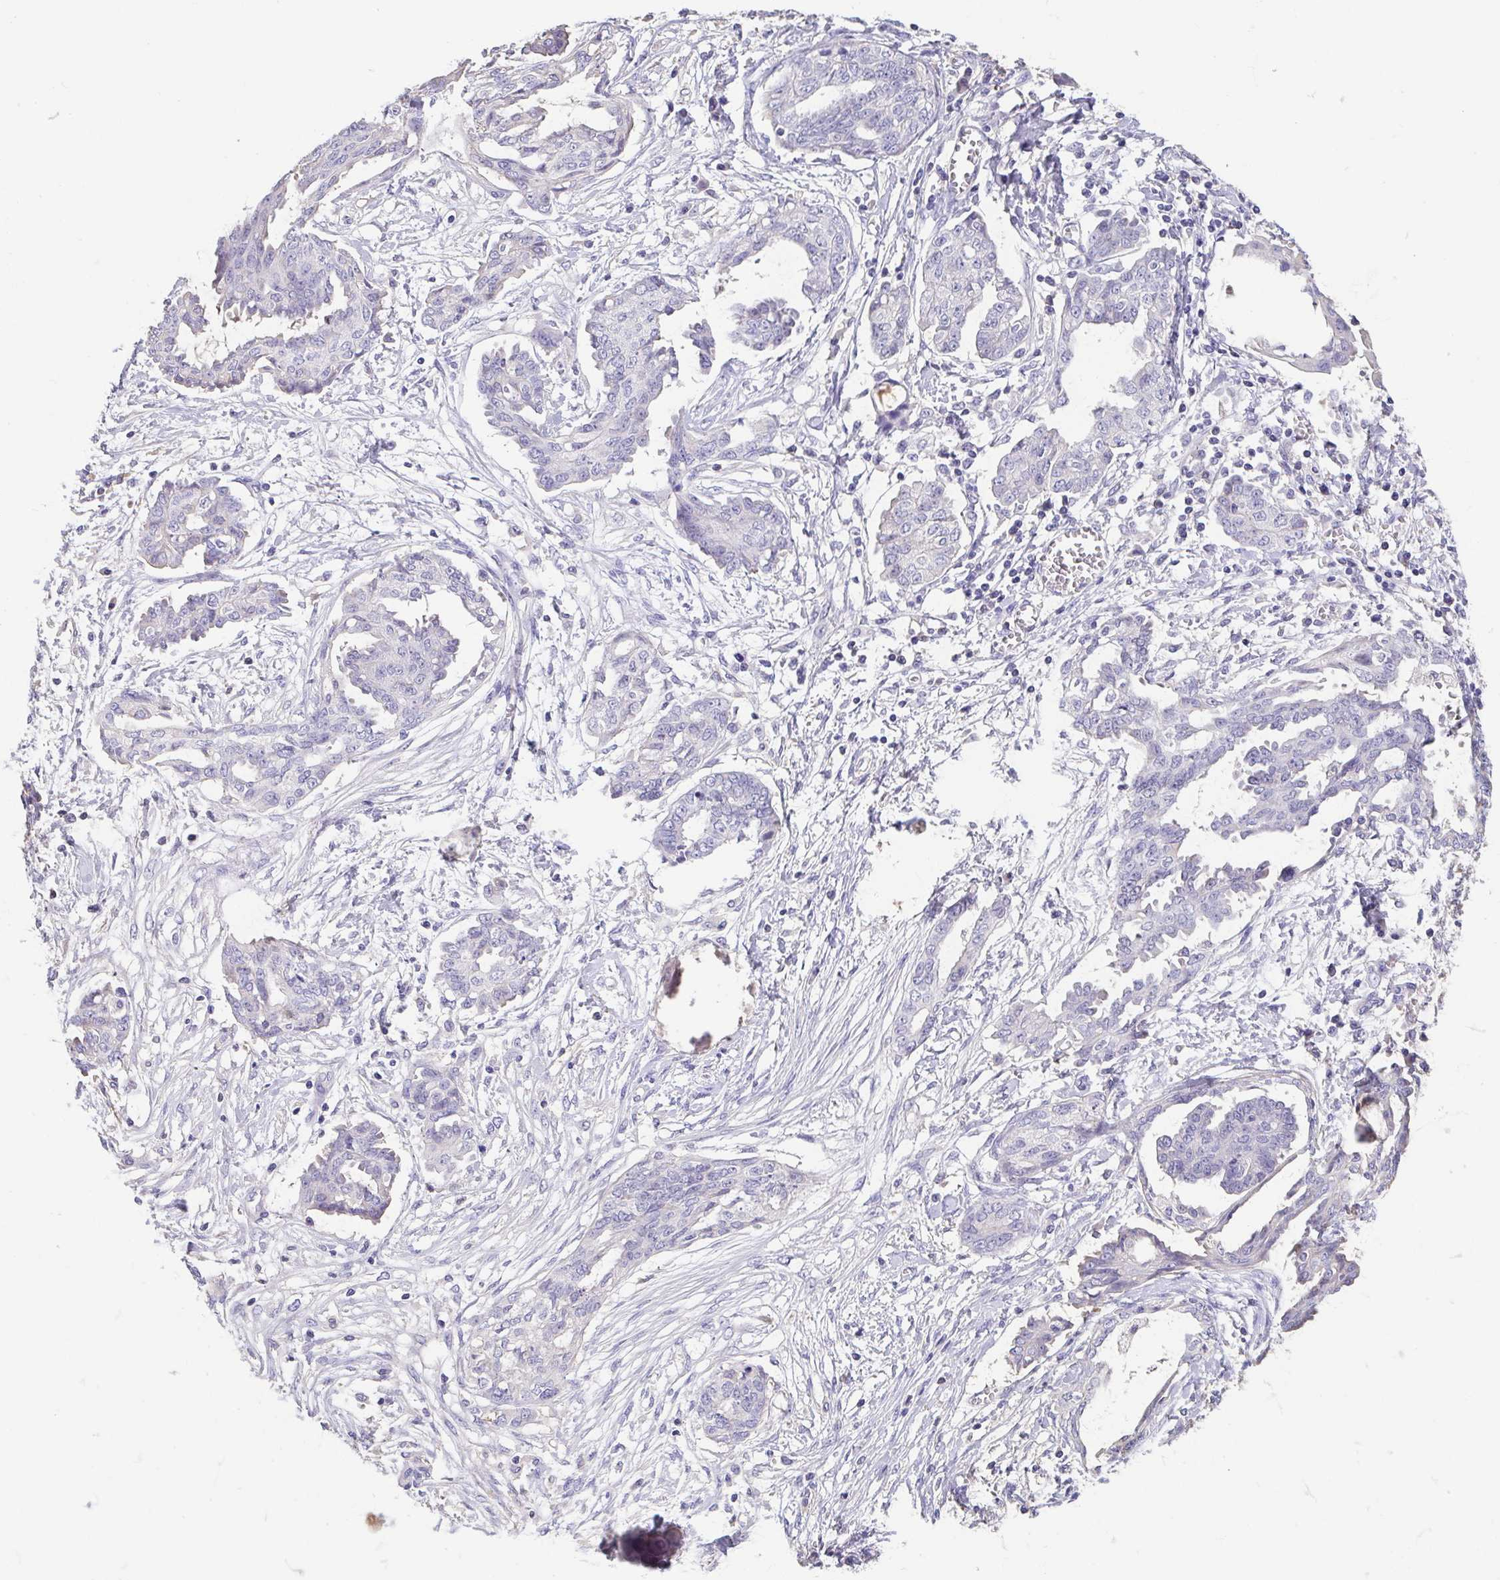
{"staining": {"intensity": "negative", "quantity": "none", "location": "none"}, "tissue": "ovarian cancer", "cell_type": "Tumor cells", "image_type": "cancer", "snomed": [{"axis": "morphology", "description": "Cystadenocarcinoma, serous, NOS"}, {"axis": "topography", "description": "Ovary"}], "caption": "Tumor cells are negative for brown protein staining in ovarian serous cystadenocarcinoma. (DAB IHC visualized using brightfield microscopy, high magnification).", "gene": "TREH", "patient": {"sex": "female", "age": 71}}